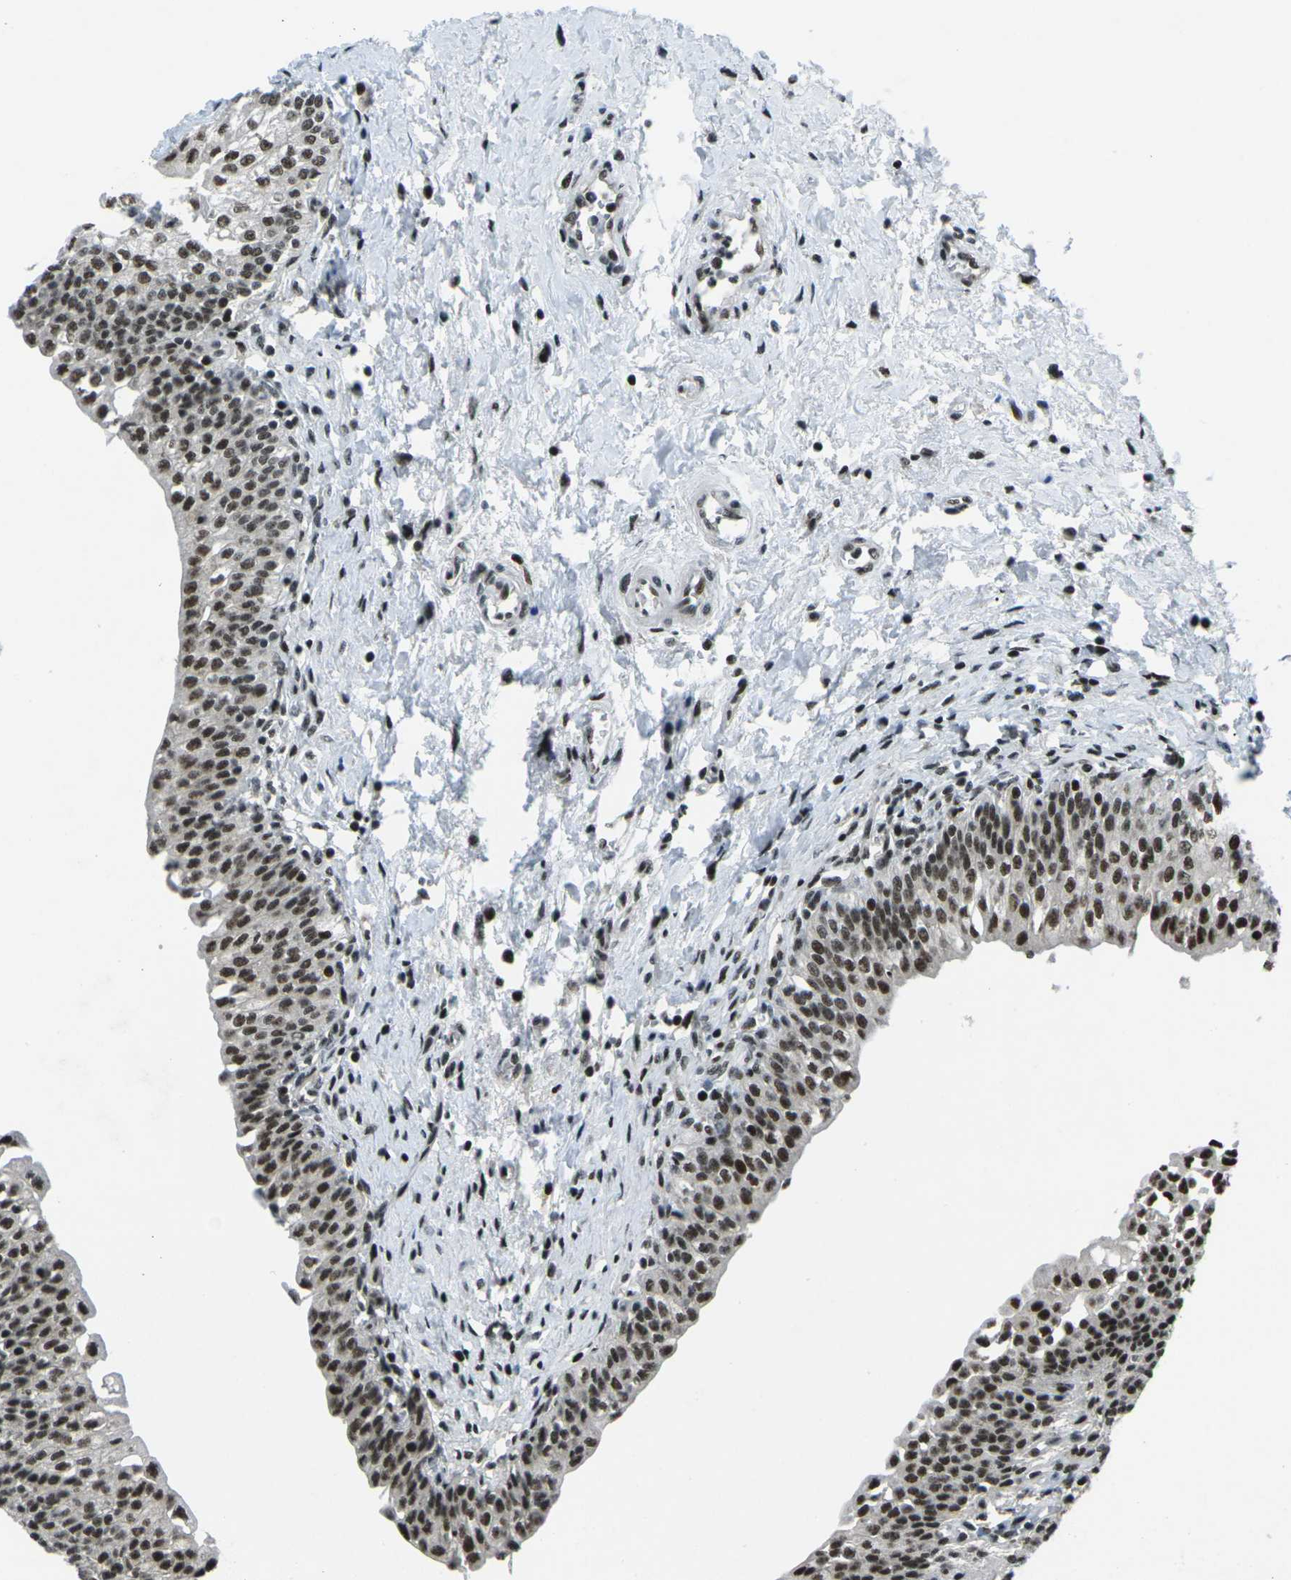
{"staining": {"intensity": "strong", "quantity": ">75%", "location": "nuclear"}, "tissue": "urinary bladder", "cell_type": "Urothelial cells", "image_type": "normal", "snomed": [{"axis": "morphology", "description": "Normal tissue, NOS"}, {"axis": "topography", "description": "Urinary bladder"}], "caption": "Urinary bladder stained for a protein demonstrates strong nuclear positivity in urothelial cells. The staining is performed using DAB brown chromogen to label protein expression. The nuclei are counter-stained blue using hematoxylin.", "gene": "RBL2", "patient": {"sex": "male", "age": 55}}